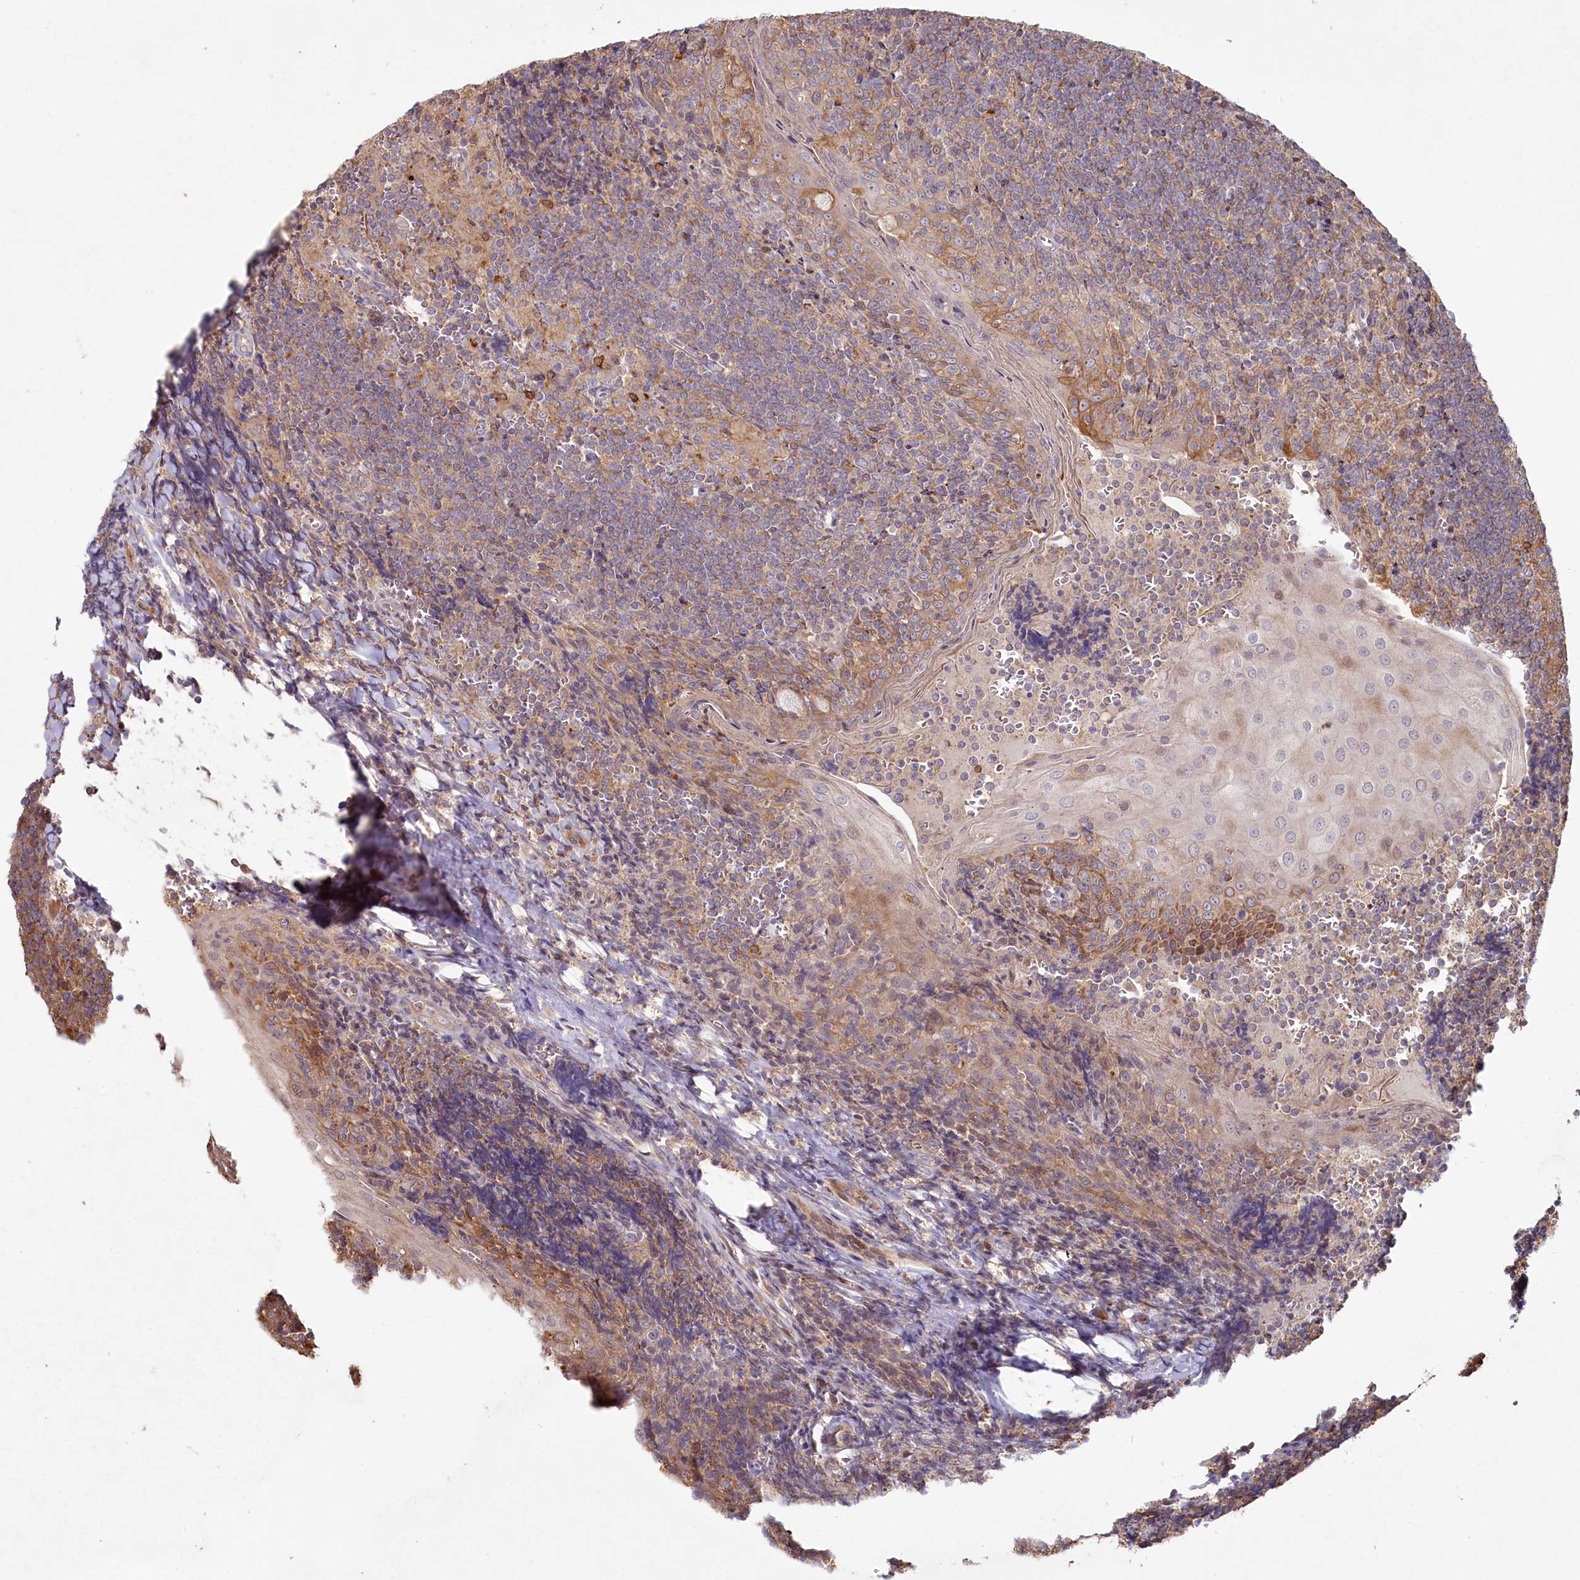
{"staining": {"intensity": "weak", "quantity": "<25%", "location": "cytoplasmic/membranous"}, "tissue": "tonsil", "cell_type": "Germinal center cells", "image_type": "normal", "snomed": [{"axis": "morphology", "description": "Normal tissue, NOS"}, {"axis": "topography", "description": "Tonsil"}], "caption": "DAB immunohistochemical staining of benign human tonsil exhibits no significant staining in germinal center cells.", "gene": "HAL", "patient": {"sex": "male", "age": 27}}